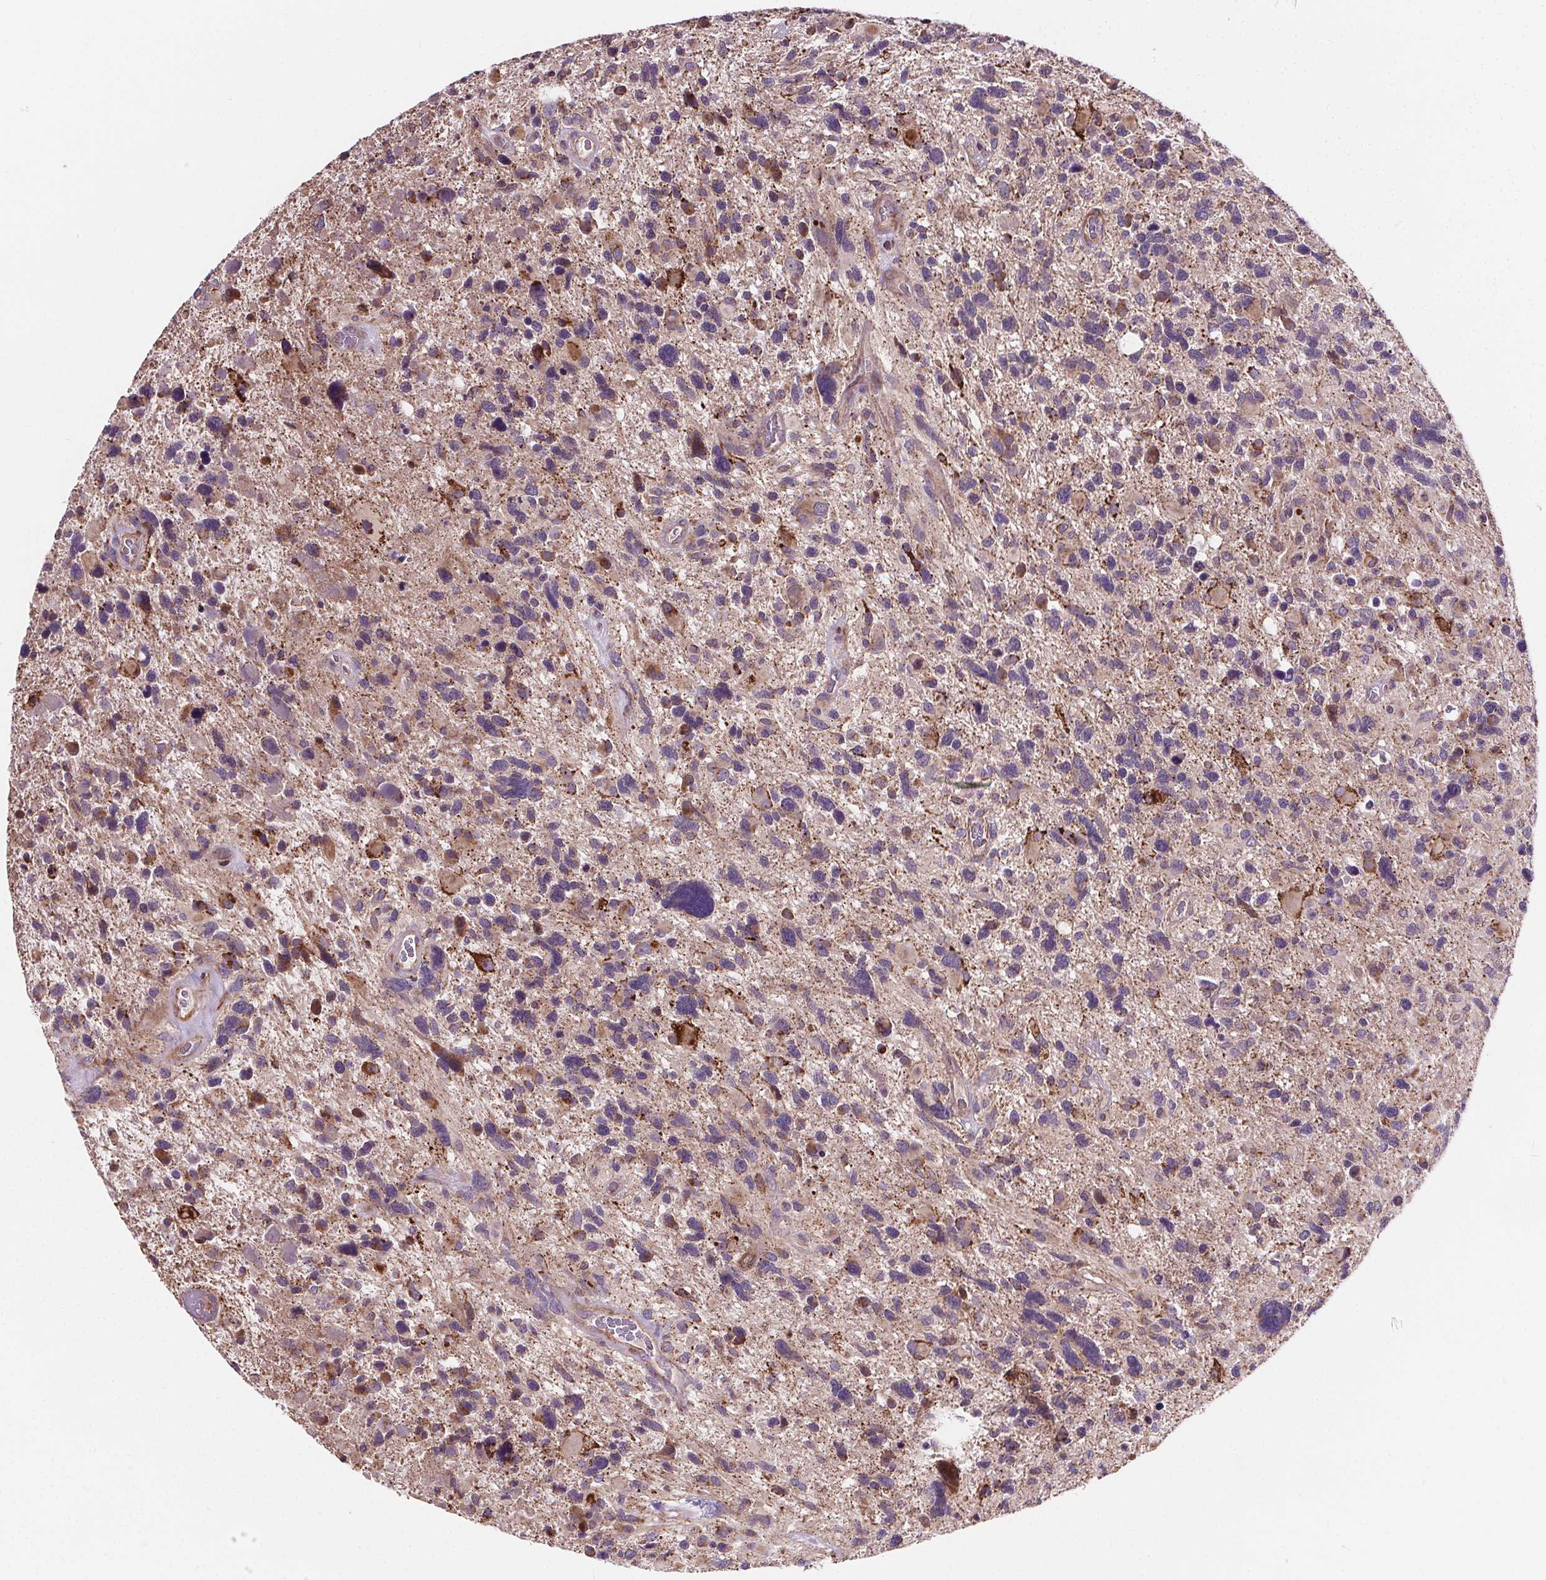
{"staining": {"intensity": "strong", "quantity": "<25%", "location": "cytoplasmic/membranous"}, "tissue": "glioma", "cell_type": "Tumor cells", "image_type": "cancer", "snomed": [{"axis": "morphology", "description": "Glioma, malignant, High grade"}, {"axis": "topography", "description": "Brain"}], "caption": "IHC of human malignant glioma (high-grade) demonstrates medium levels of strong cytoplasmic/membranous expression in approximately <25% of tumor cells. (IHC, brightfield microscopy, high magnification).", "gene": "GOLT1B", "patient": {"sex": "male", "age": 49}}